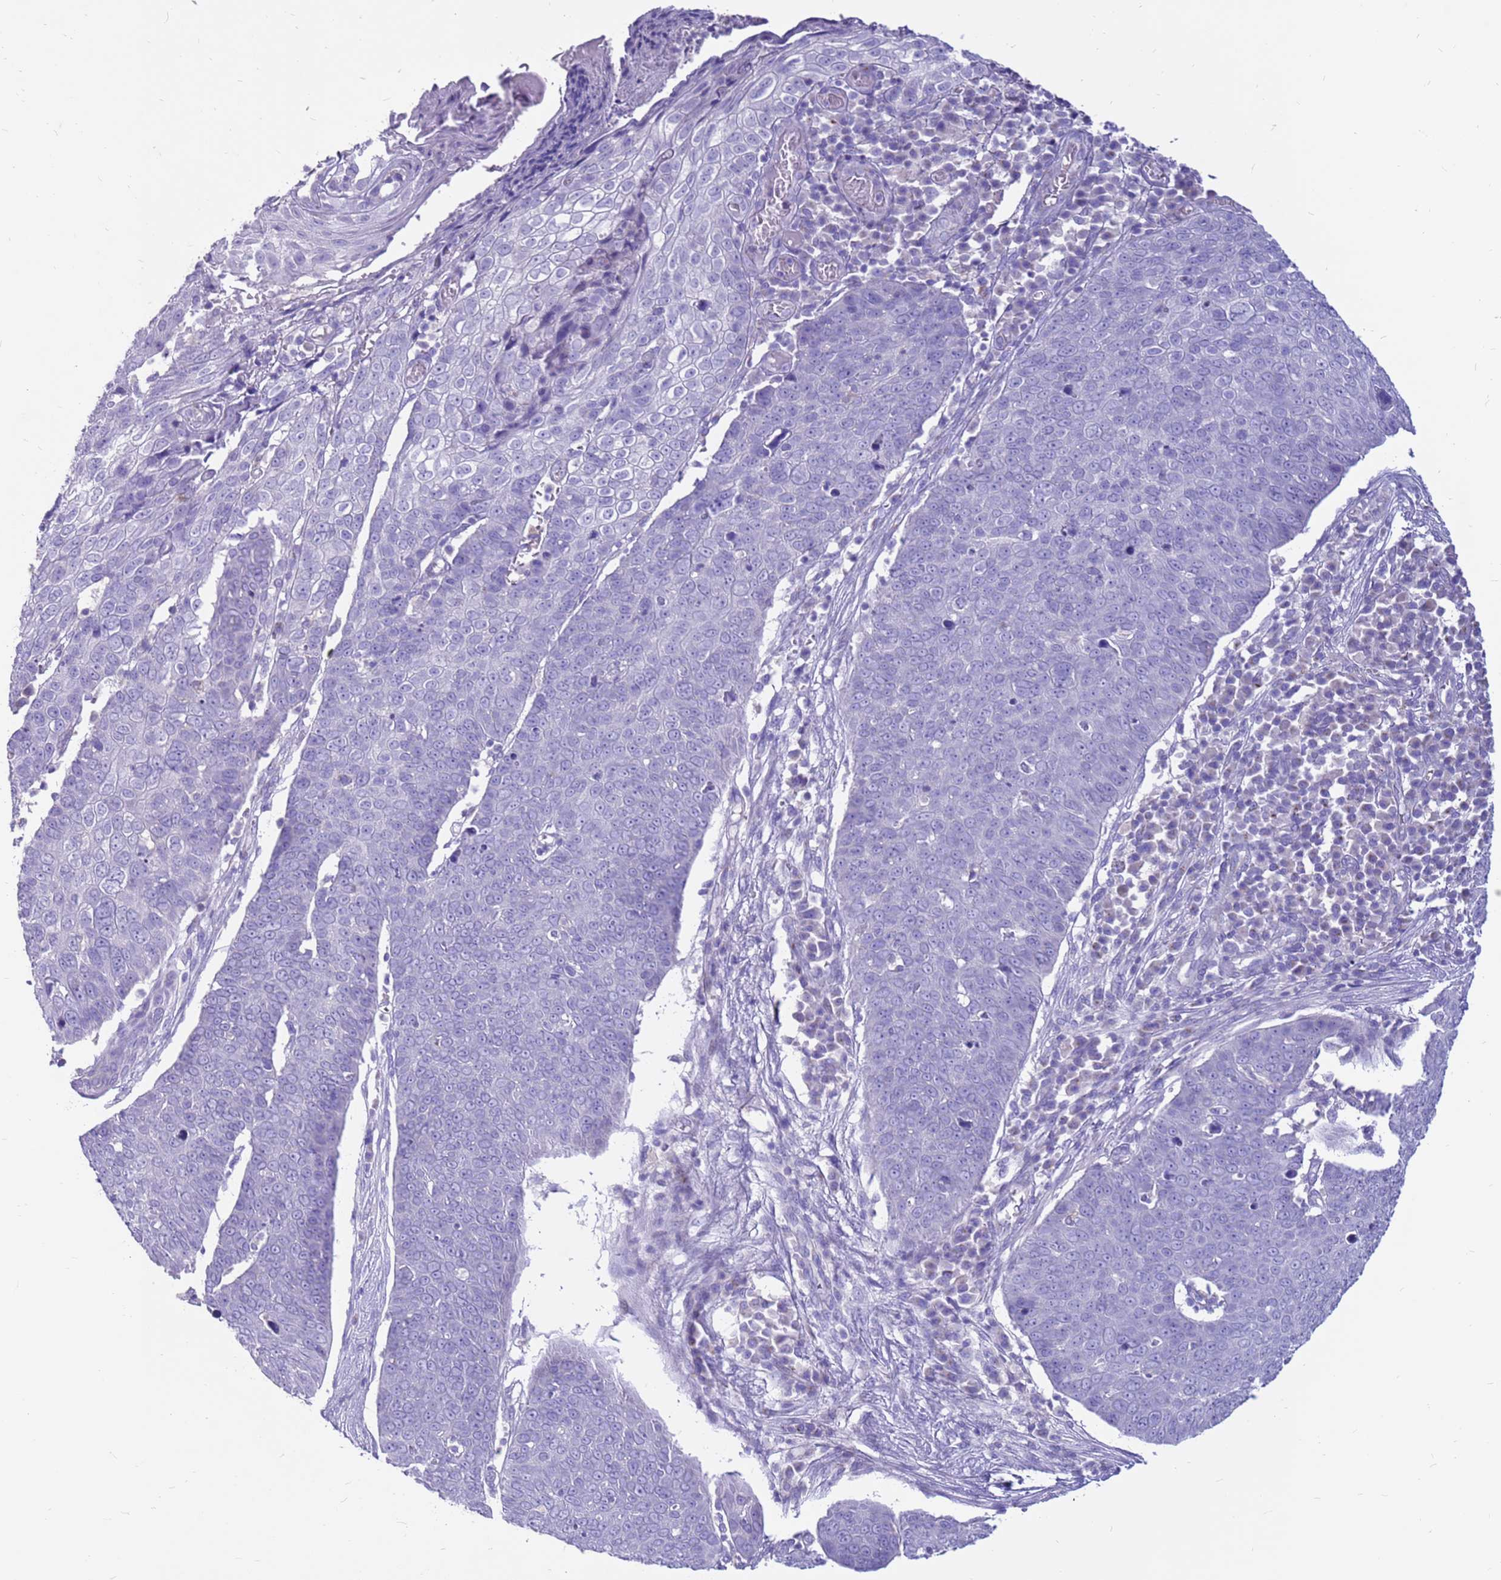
{"staining": {"intensity": "negative", "quantity": "none", "location": "none"}, "tissue": "skin cancer", "cell_type": "Tumor cells", "image_type": "cancer", "snomed": [{"axis": "morphology", "description": "Squamous cell carcinoma, NOS"}, {"axis": "topography", "description": "Skin"}], "caption": "IHC of skin cancer (squamous cell carcinoma) demonstrates no staining in tumor cells.", "gene": "PDE10A", "patient": {"sex": "male", "age": 71}}